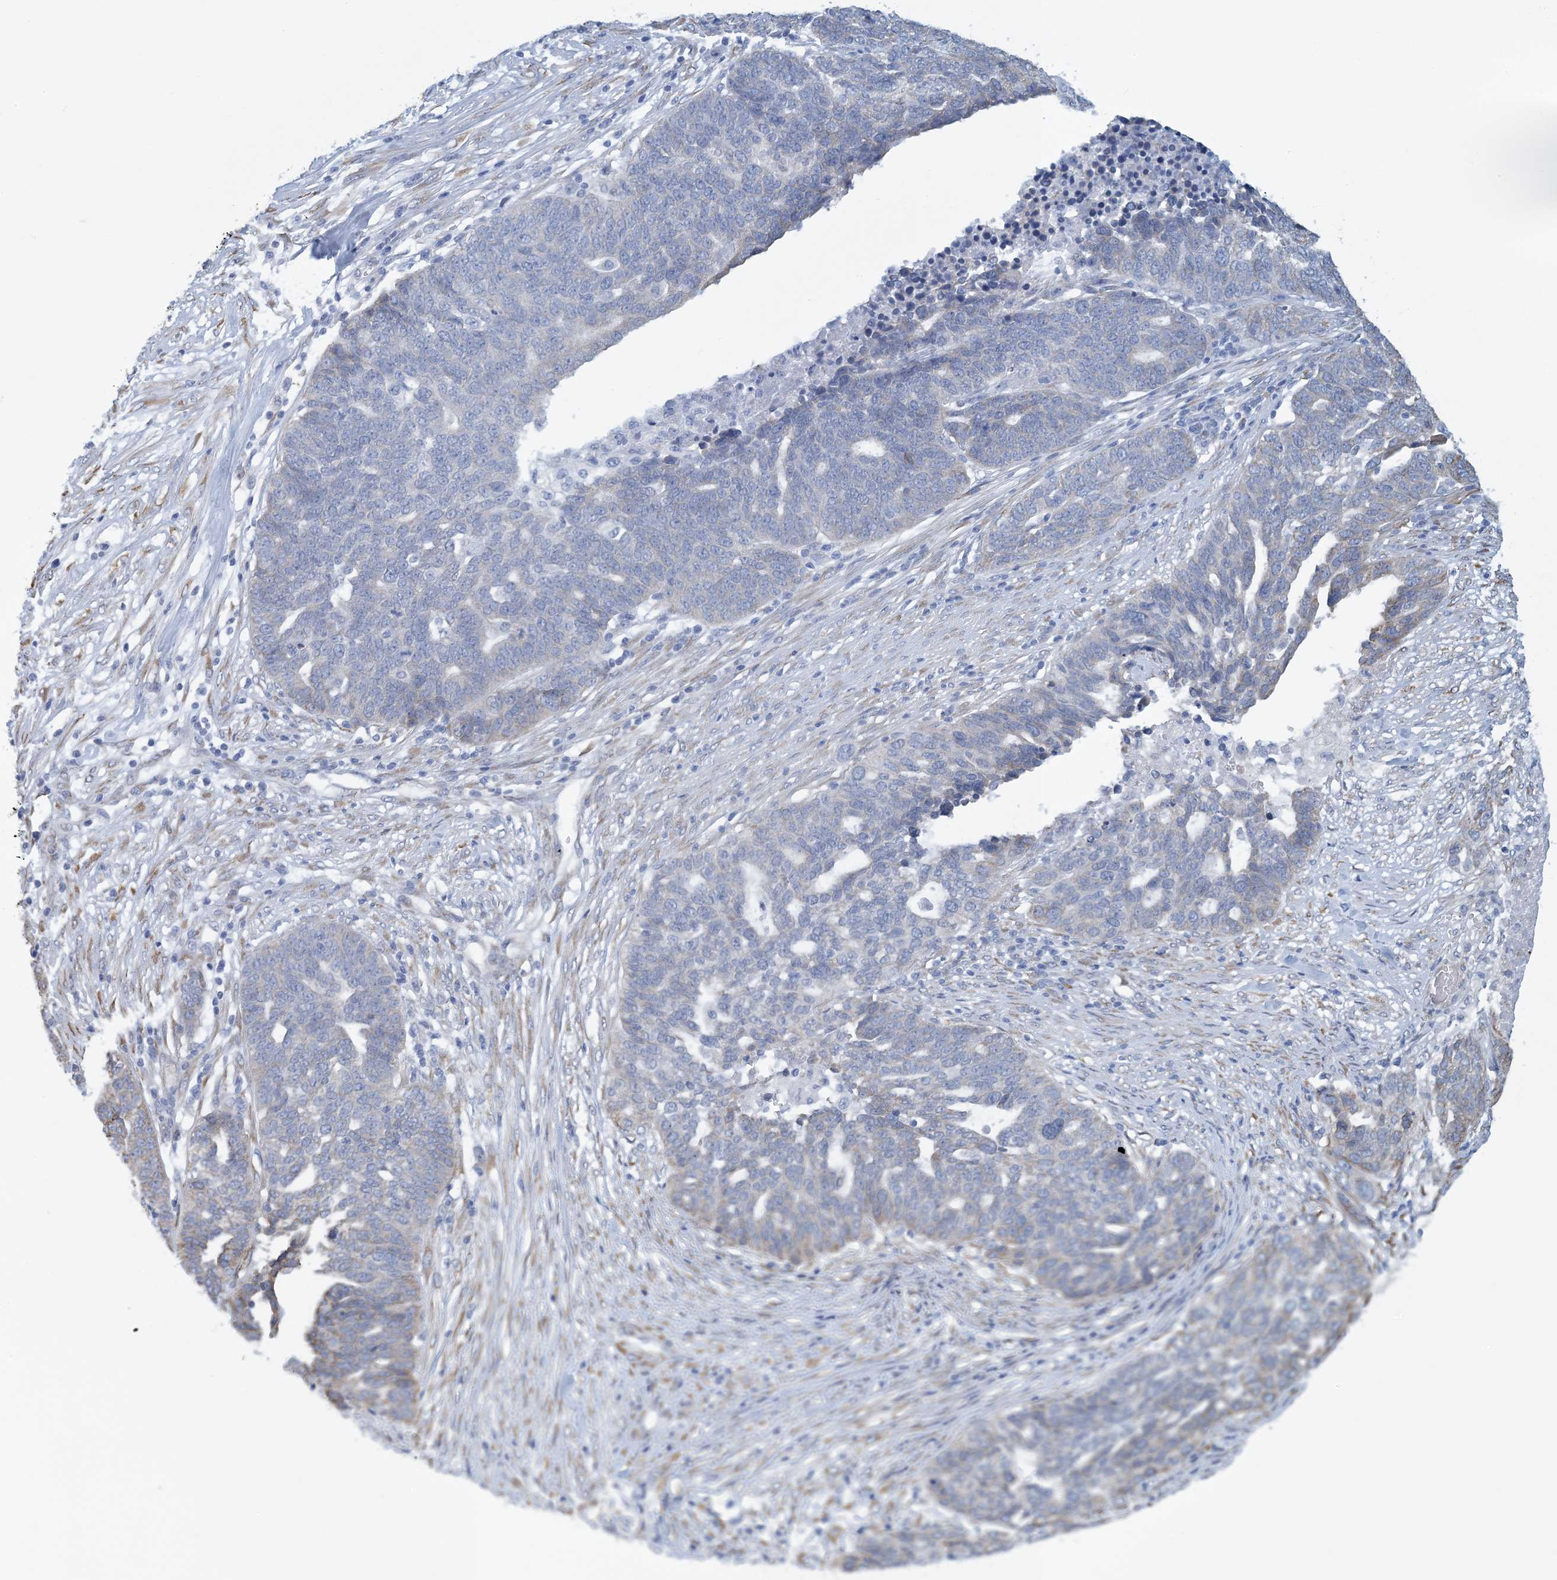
{"staining": {"intensity": "weak", "quantity": "<25%", "location": "cytoplasmic/membranous"}, "tissue": "ovarian cancer", "cell_type": "Tumor cells", "image_type": "cancer", "snomed": [{"axis": "morphology", "description": "Cystadenocarcinoma, serous, NOS"}, {"axis": "topography", "description": "Ovary"}], "caption": "High magnification brightfield microscopy of serous cystadenocarcinoma (ovarian) stained with DAB (brown) and counterstained with hematoxylin (blue): tumor cells show no significant expression.", "gene": "CCDC14", "patient": {"sex": "female", "age": 59}}